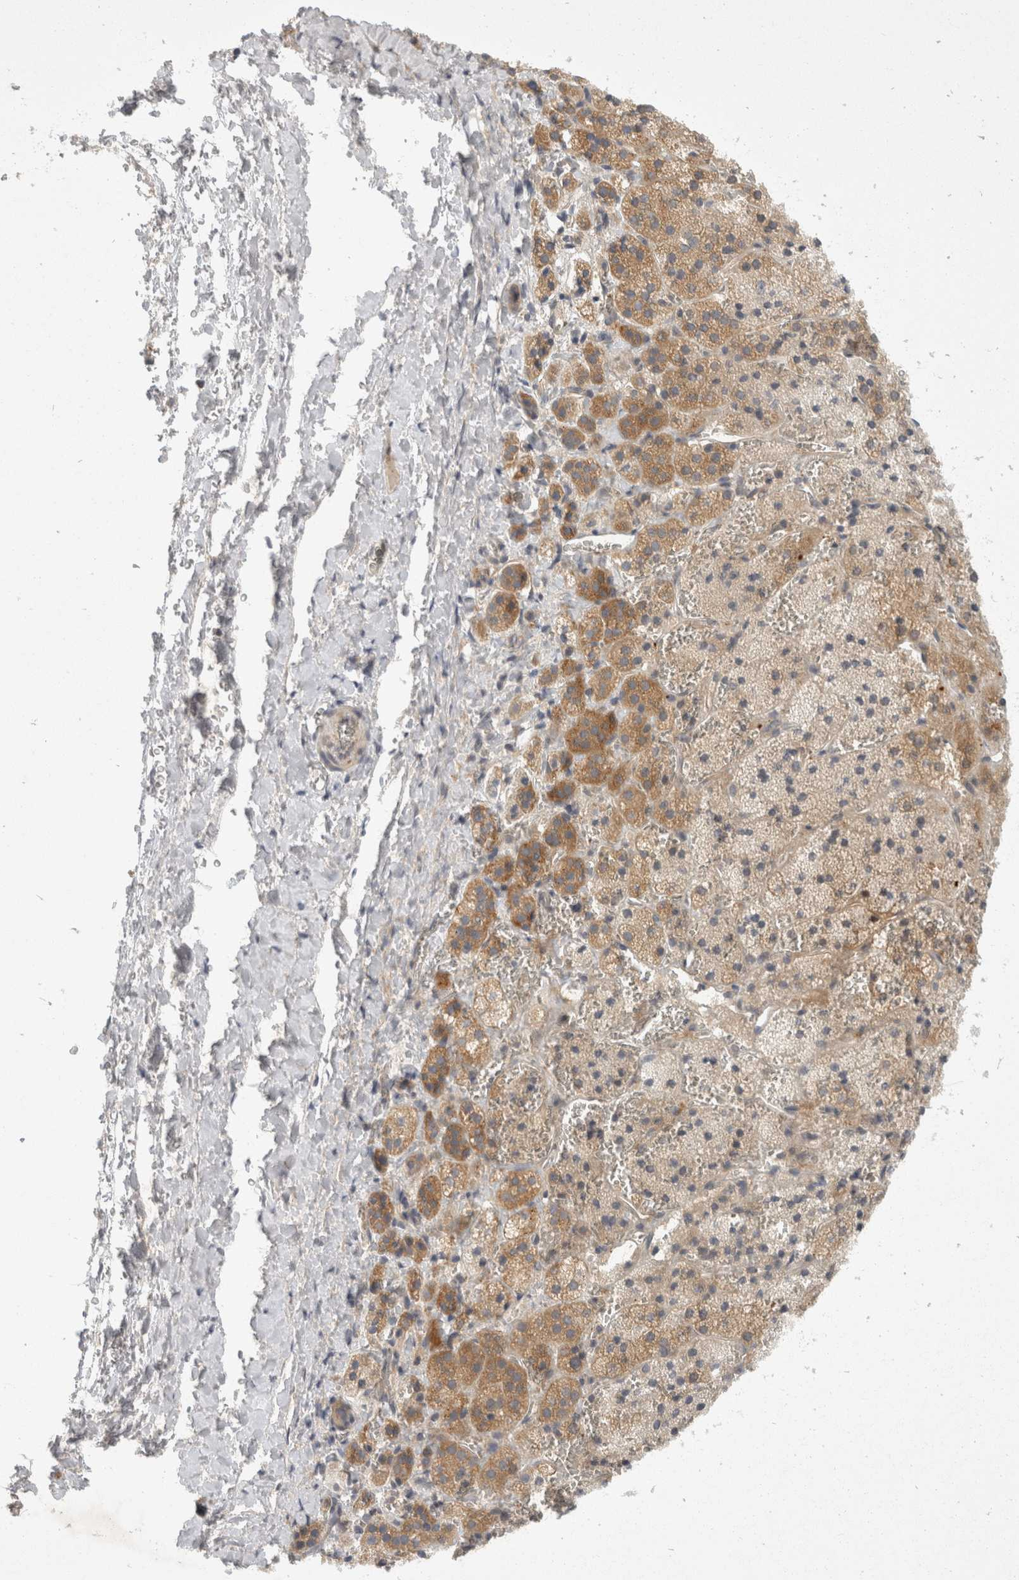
{"staining": {"intensity": "moderate", "quantity": ">75%", "location": "cytoplasmic/membranous"}, "tissue": "adrenal gland", "cell_type": "Glandular cells", "image_type": "normal", "snomed": [{"axis": "morphology", "description": "Normal tissue, NOS"}, {"axis": "topography", "description": "Adrenal gland"}], "caption": "Immunohistochemistry (IHC) of normal adrenal gland exhibits medium levels of moderate cytoplasmic/membranous expression in about >75% of glandular cells.", "gene": "TOM1L2", "patient": {"sex": "female", "age": 44}}